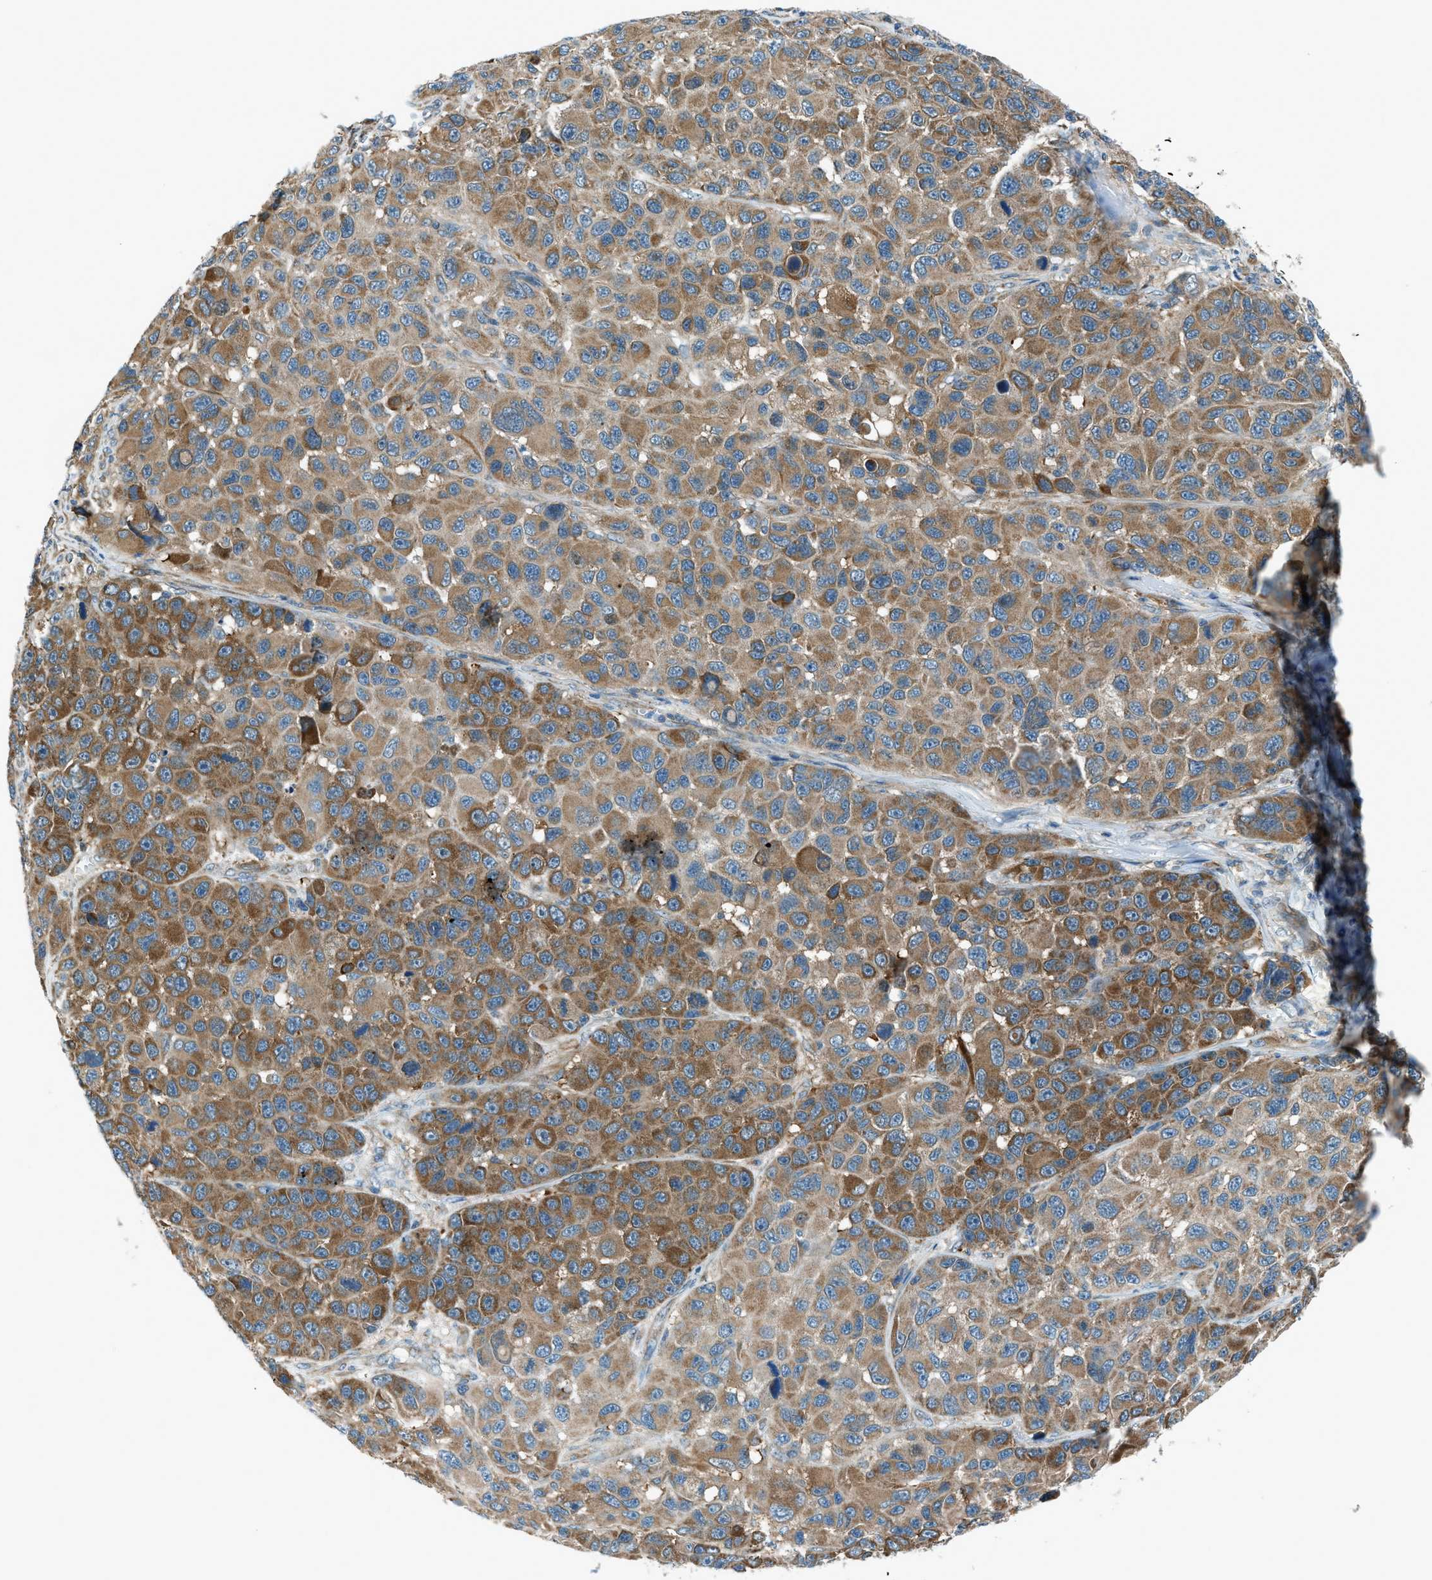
{"staining": {"intensity": "moderate", "quantity": ">75%", "location": "cytoplasmic/membranous"}, "tissue": "melanoma", "cell_type": "Tumor cells", "image_type": "cancer", "snomed": [{"axis": "morphology", "description": "Malignant melanoma, NOS"}, {"axis": "topography", "description": "Skin"}], "caption": "There is medium levels of moderate cytoplasmic/membranous expression in tumor cells of melanoma, as demonstrated by immunohistochemical staining (brown color).", "gene": "PIGG", "patient": {"sex": "male", "age": 53}}